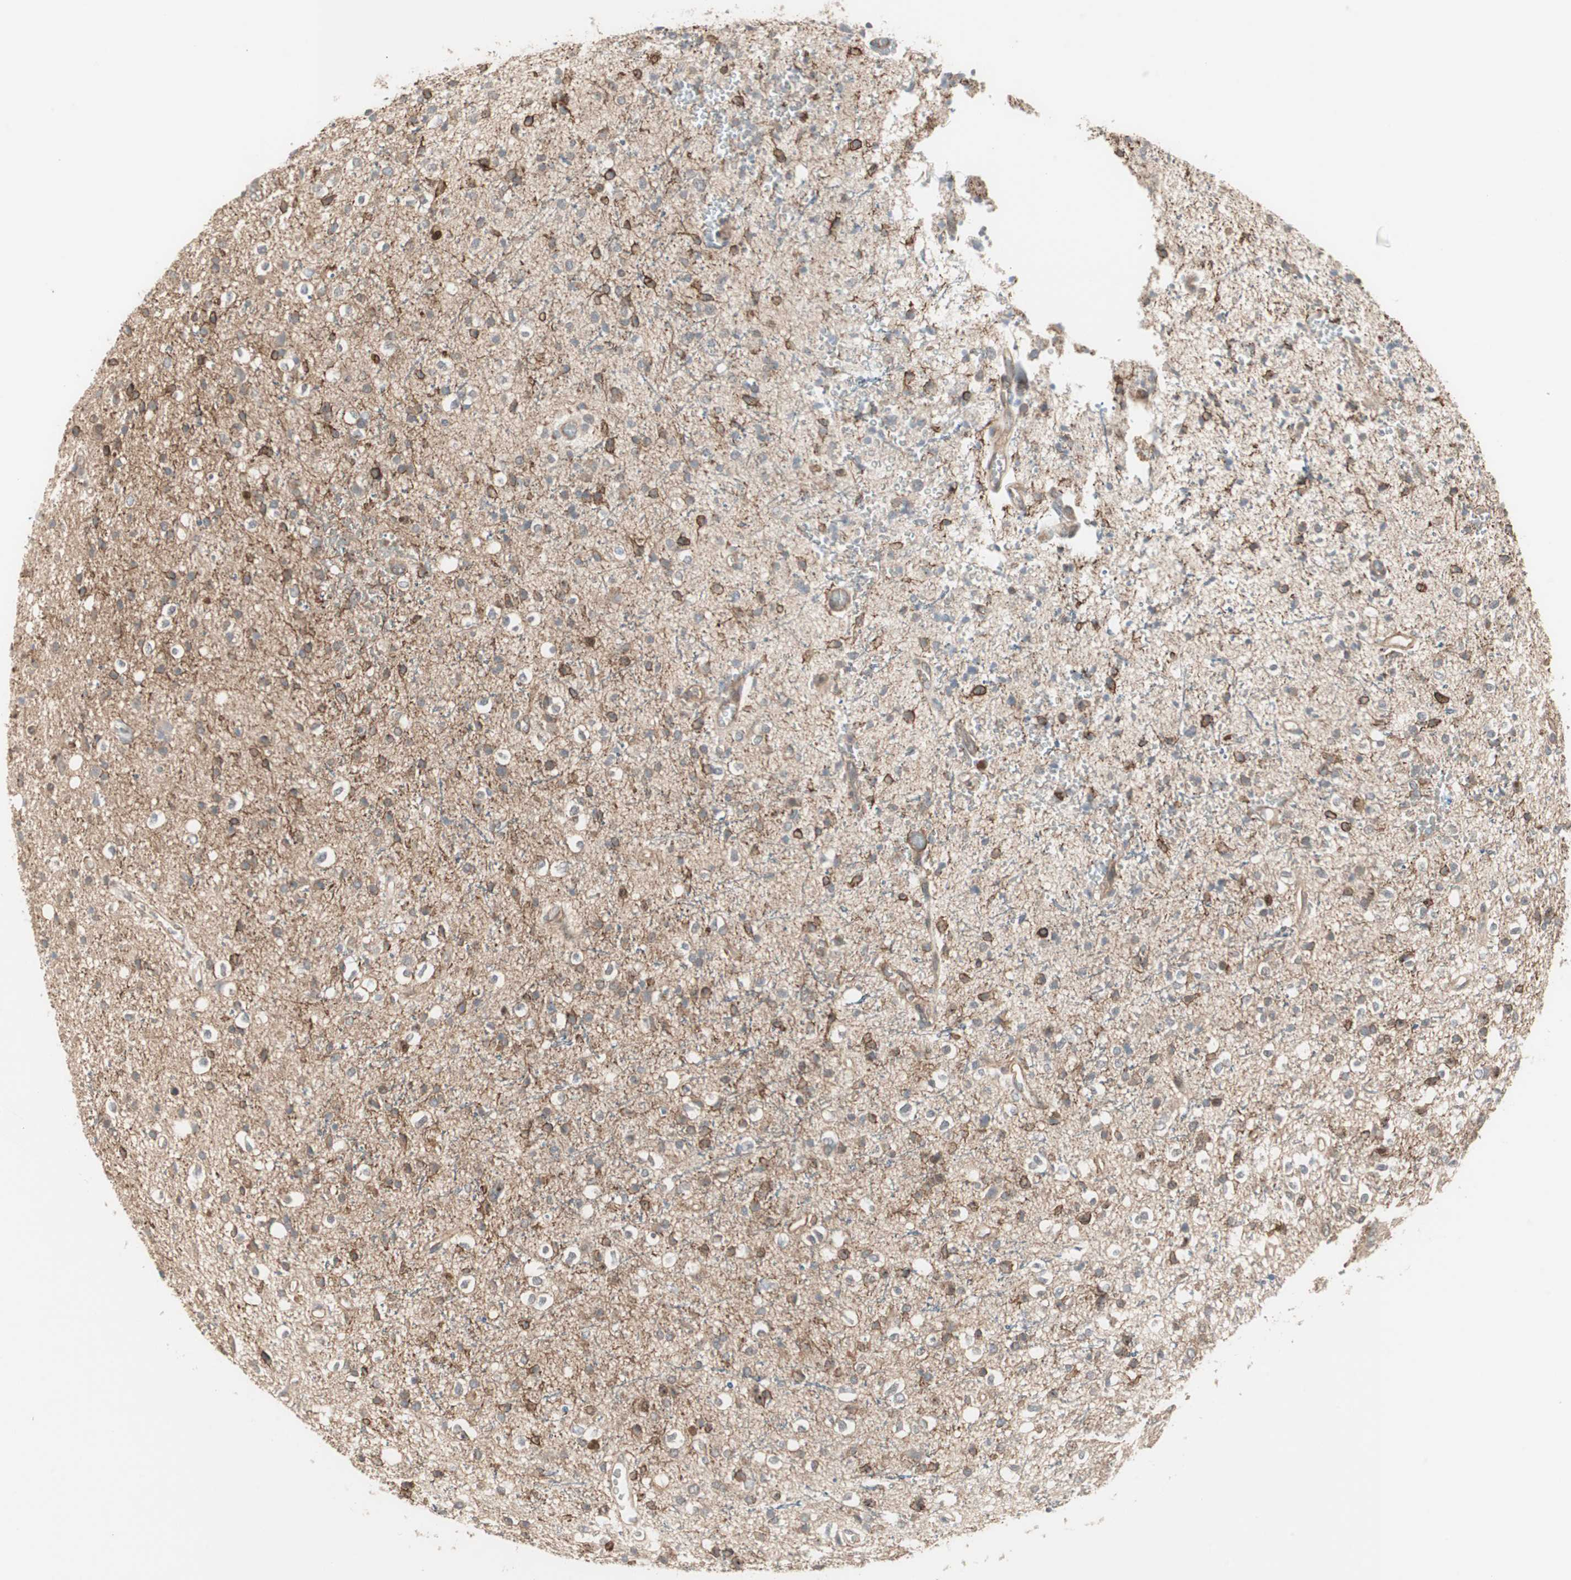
{"staining": {"intensity": "strong", "quantity": "25%-75%", "location": "cytoplasmic/membranous"}, "tissue": "glioma", "cell_type": "Tumor cells", "image_type": "cancer", "snomed": [{"axis": "morphology", "description": "Glioma, malignant, High grade"}, {"axis": "topography", "description": "Brain"}], "caption": "Glioma stained for a protein reveals strong cytoplasmic/membranous positivity in tumor cells.", "gene": "PFDN1", "patient": {"sex": "male", "age": 47}}